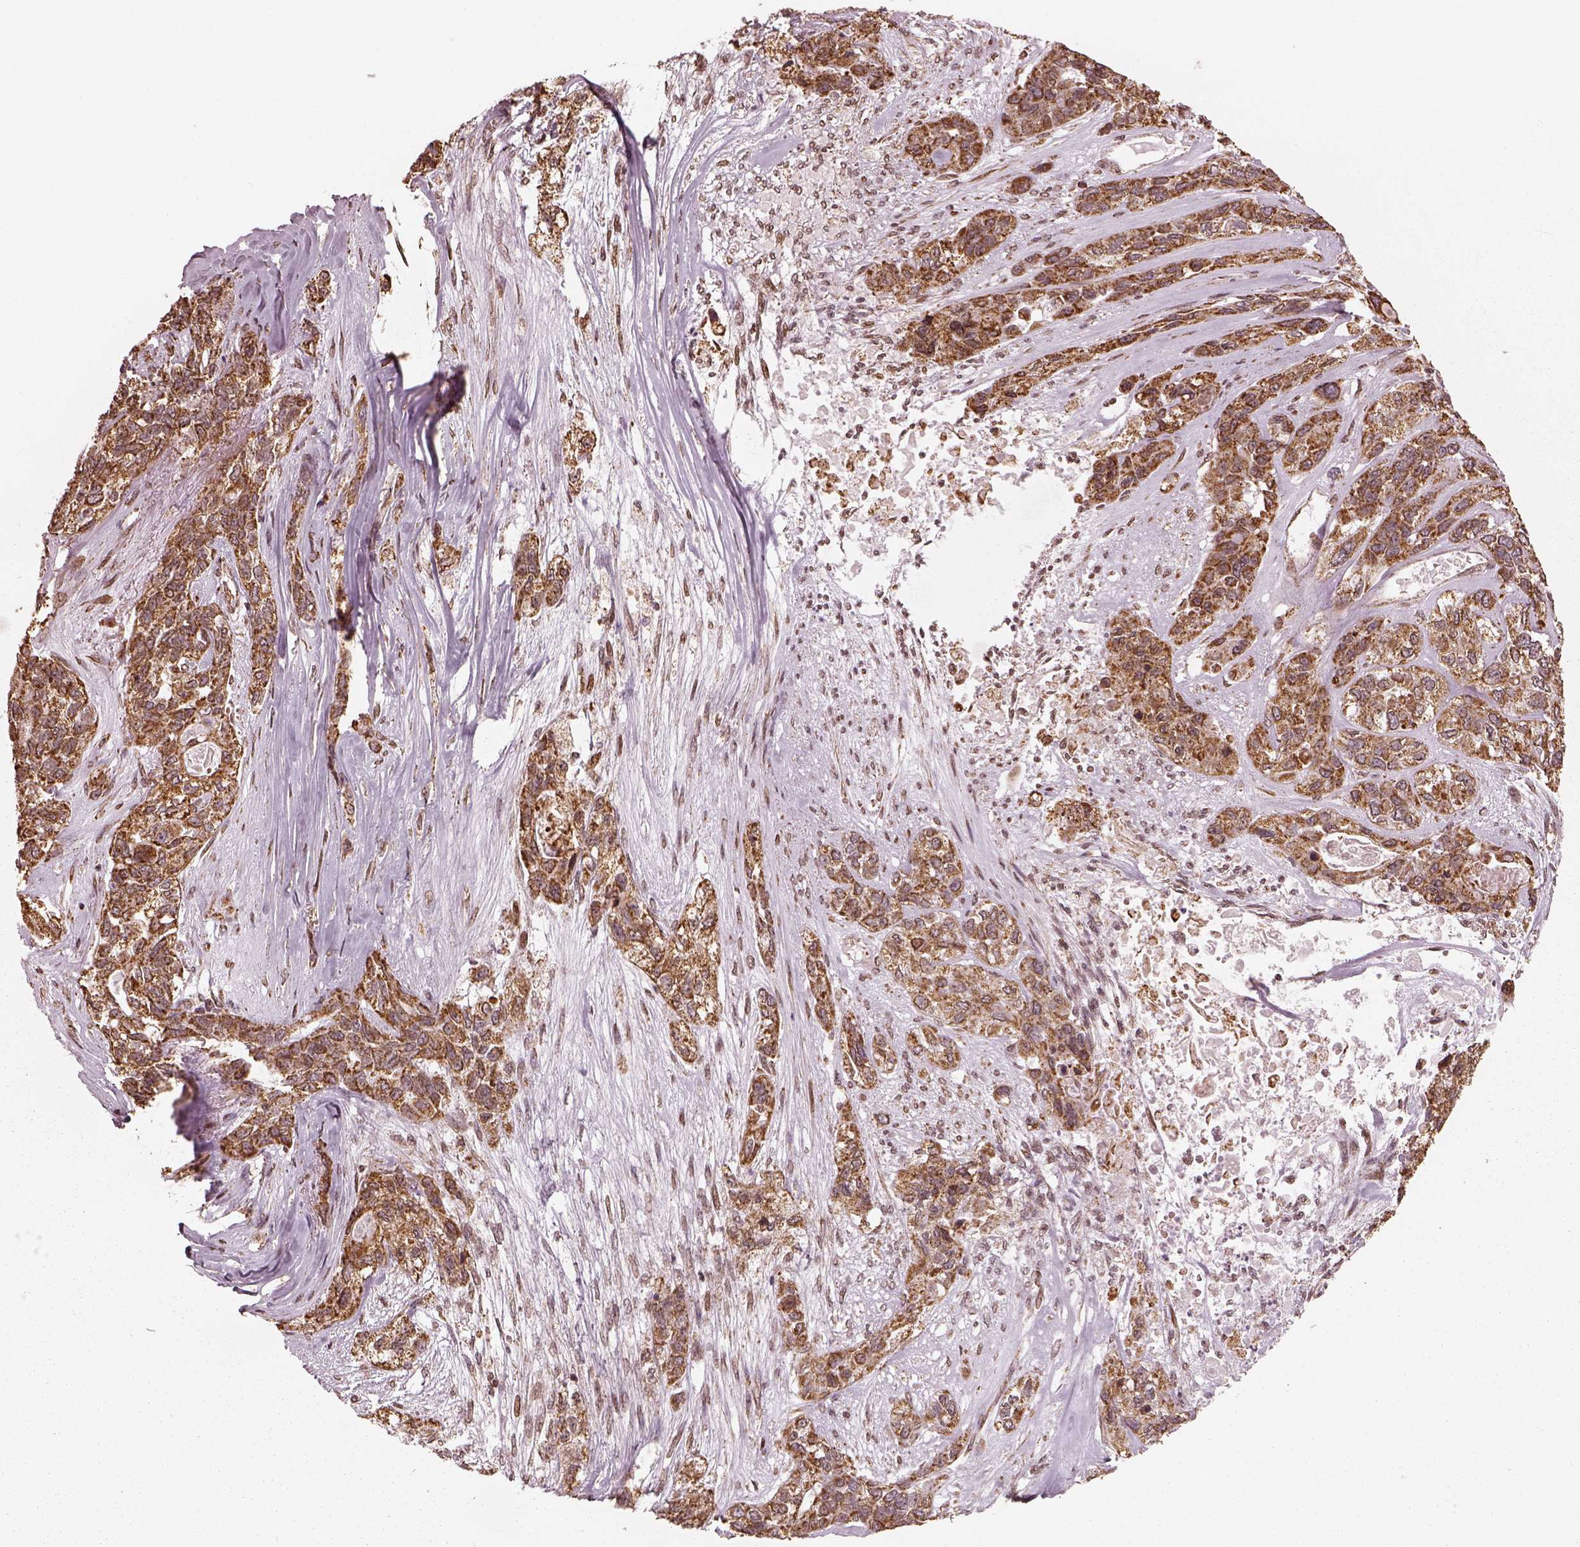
{"staining": {"intensity": "strong", "quantity": ">75%", "location": "cytoplasmic/membranous"}, "tissue": "lung cancer", "cell_type": "Tumor cells", "image_type": "cancer", "snomed": [{"axis": "morphology", "description": "Squamous cell carcinoma, NOS"}, {"axis": "topography", "description": "Lung"}], "caption": "Protein expression analysis of lung cancer (squamous cell carcinoma) displays strong cytoplasmic/membranous positivity in about >75% of tumor cells.", "gene": "ACOT2", "patient": {"sex": "female", "age": 70}}